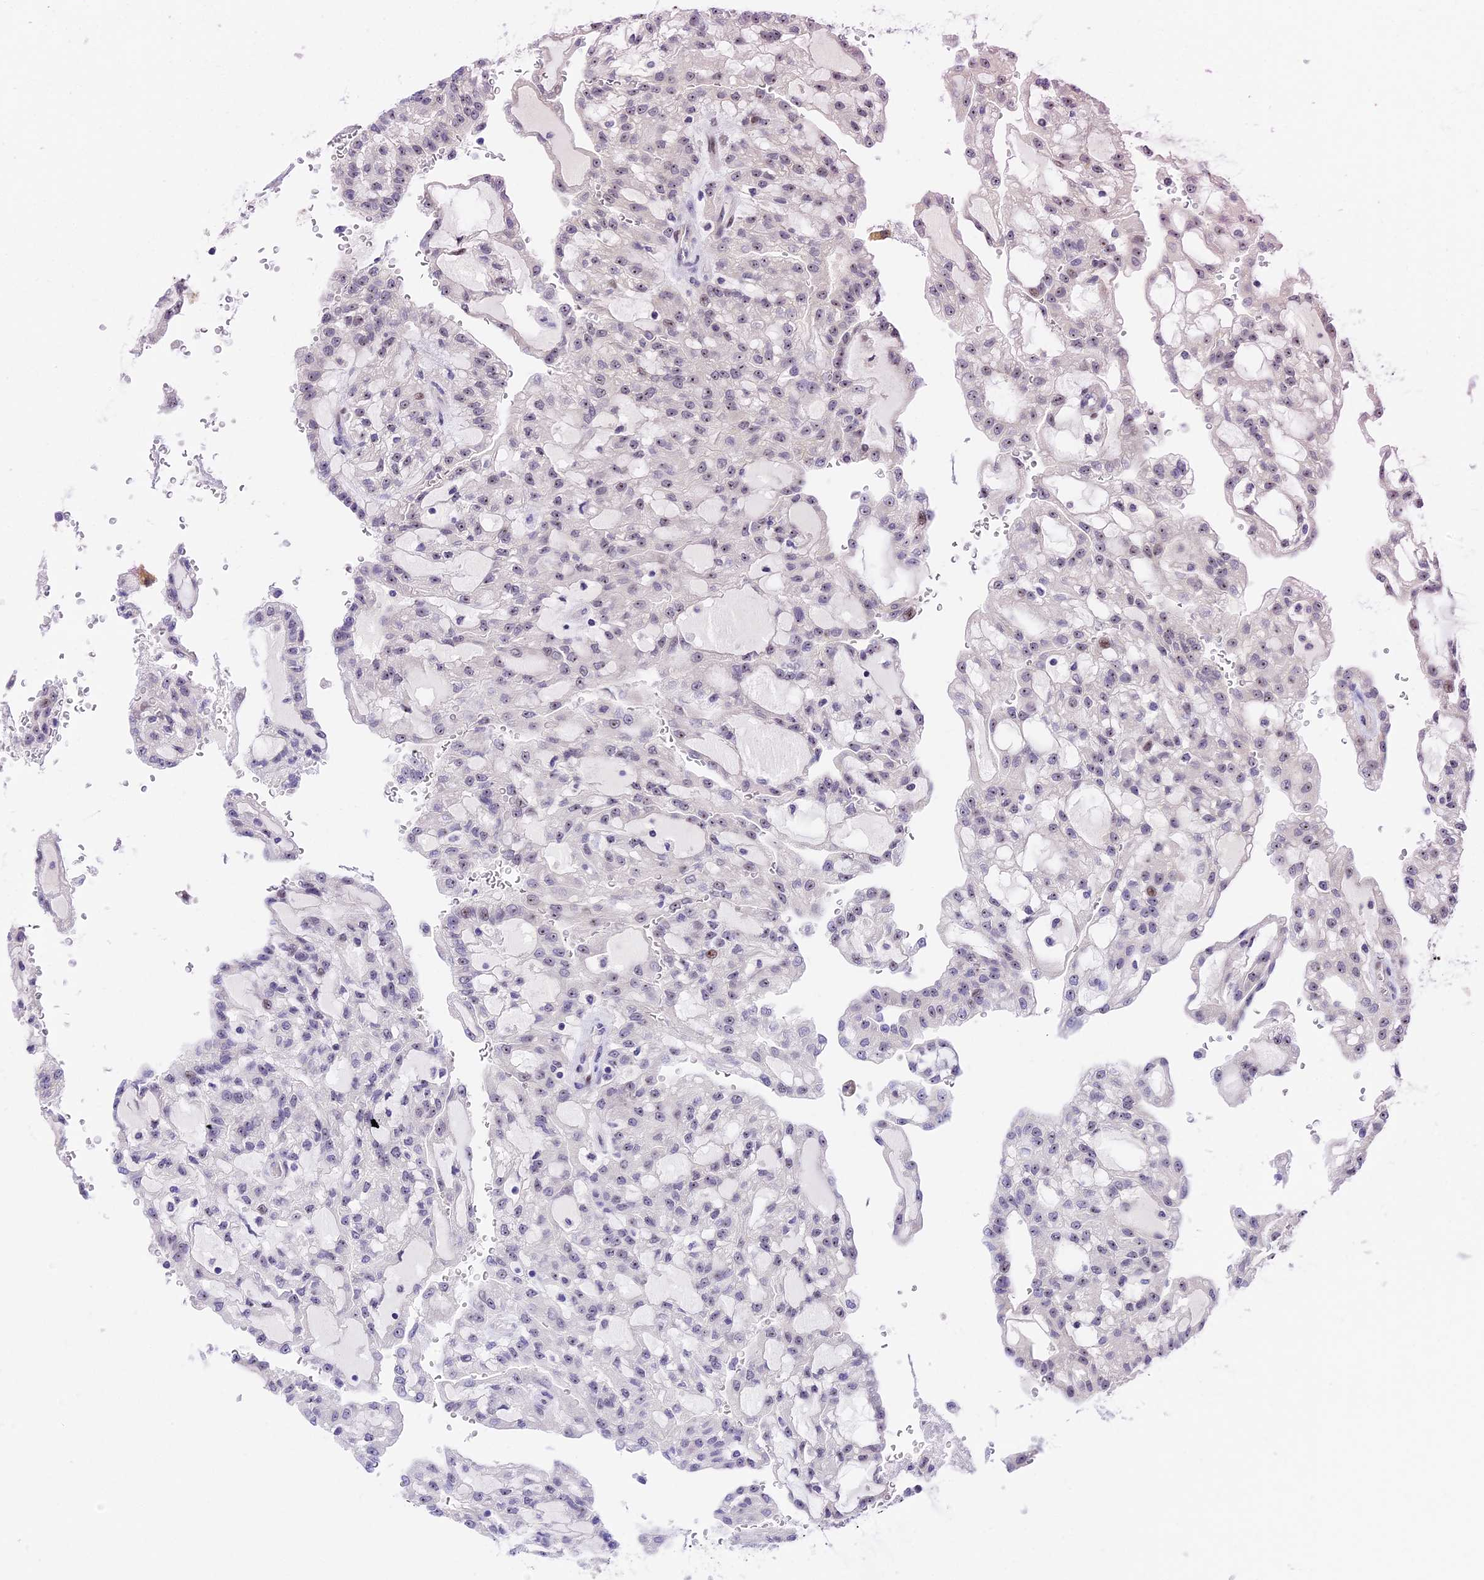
{"staining": {"intensity": "negative", "quantity": "none", "location": "none"}, "tissue": "renal cancer", "cell_type": "Tumor cells", "image_type": "cancer", "snomed": [{"axis": "morphology", "description": "Adenocarcinoma, NOS"}, {"axis": "topography", "description": "Kidney"}], "caption": "Immunohistochemistry of renal adenocarcinoma shows no positivity in tumor cells.", "gene": "MIDN", "patient": {"sex": "male", "age": 63}}